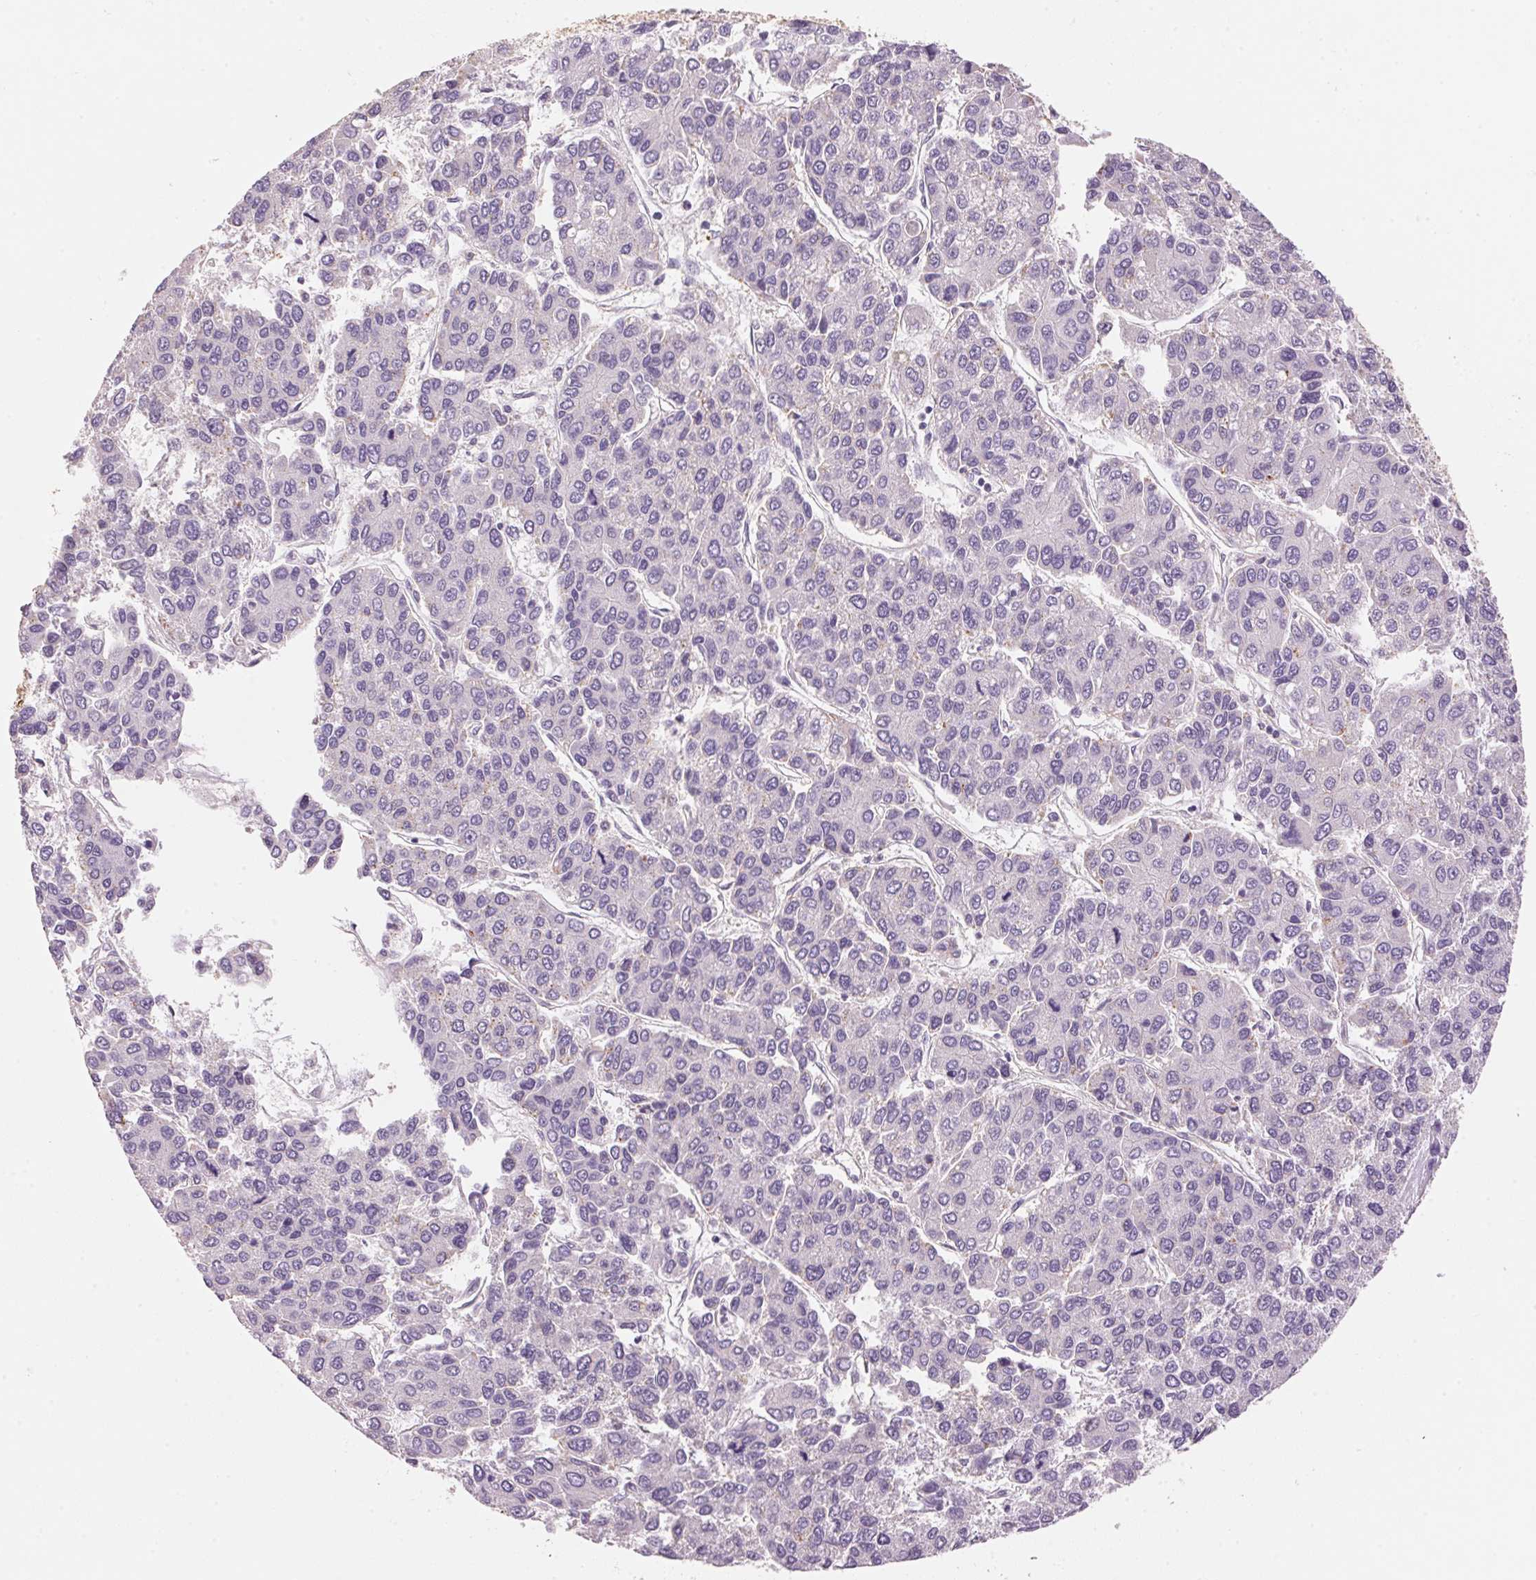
{"staining": {"intensity": "negative", "quantity": "none", "location": "none"}, "tissue": "liver cancer", "cell_type": "Tumor cells", "image_type": "cancer", "snomed": [{"axis": "morphology", "description": "Carcinoma, Hepatocellular, NOS"}, {"axis": "topography", "description": "Liver"}], "caption": "Tumor cells are negative for protein expression in human liver cancer (hepatocellular carcinoma).", "gene": "LYZL6", "patient": {"sex": "female", "age": 66}}